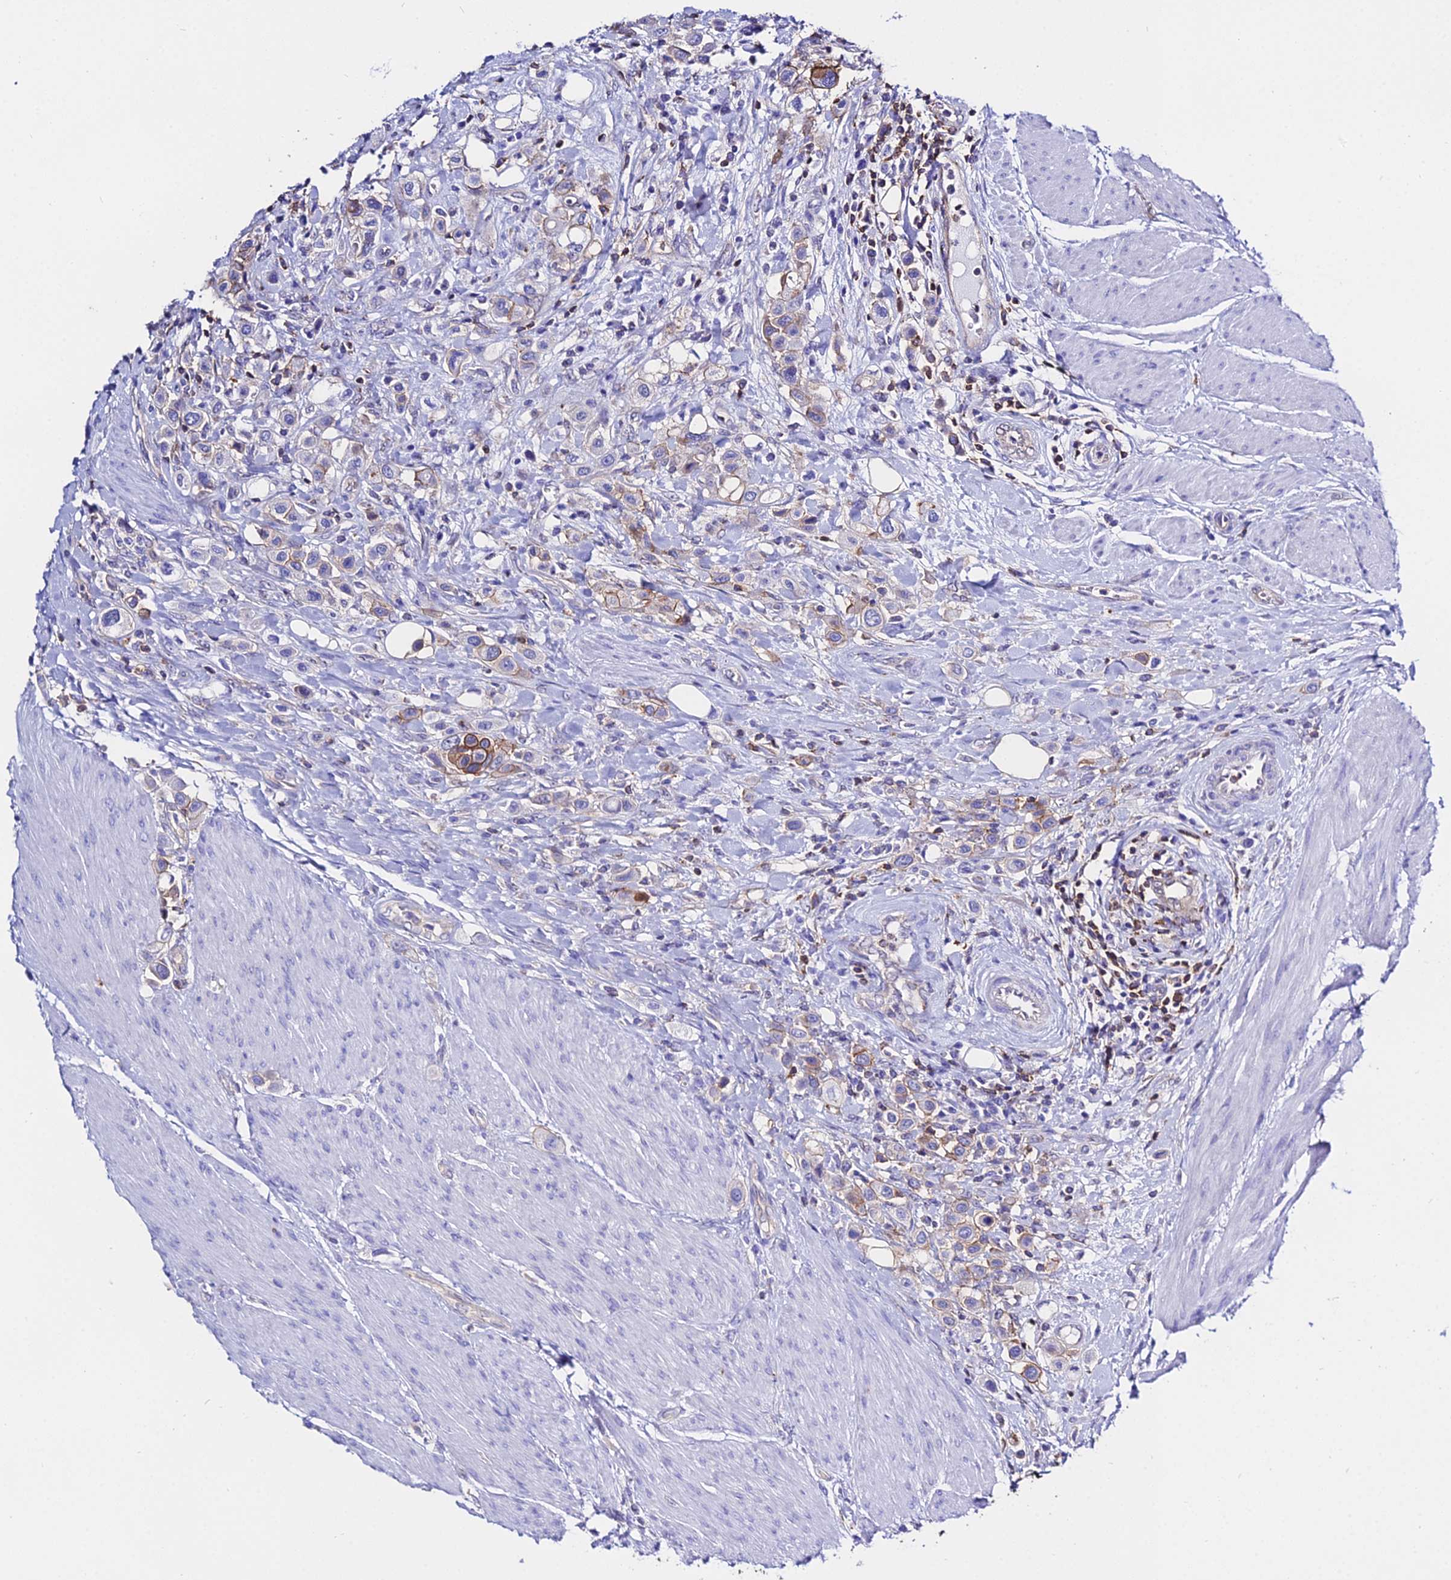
{"staining": {"intensity": "moderate", "quantity": "<25%", "location": "cytoplasmic/membranous"}, "tissue": "urothelial cancer", "cell_type": "Tumor cells", "image_type": "cancer", "snomed": [{"axis": "morphology", "description": "Urothelial carcinoma, High grade"}, {"axis": "topography", "description": "Urinary bladder"}], "caption": "Urothelial carcinoma (high-grade) tissue reveals moderate cytoplasmic/membranous positivity in about <25% of tumor cells, visualized by immunohistochemistry.", "gene": "S100A16", "patient": {"sex": "male", "age": 50}}